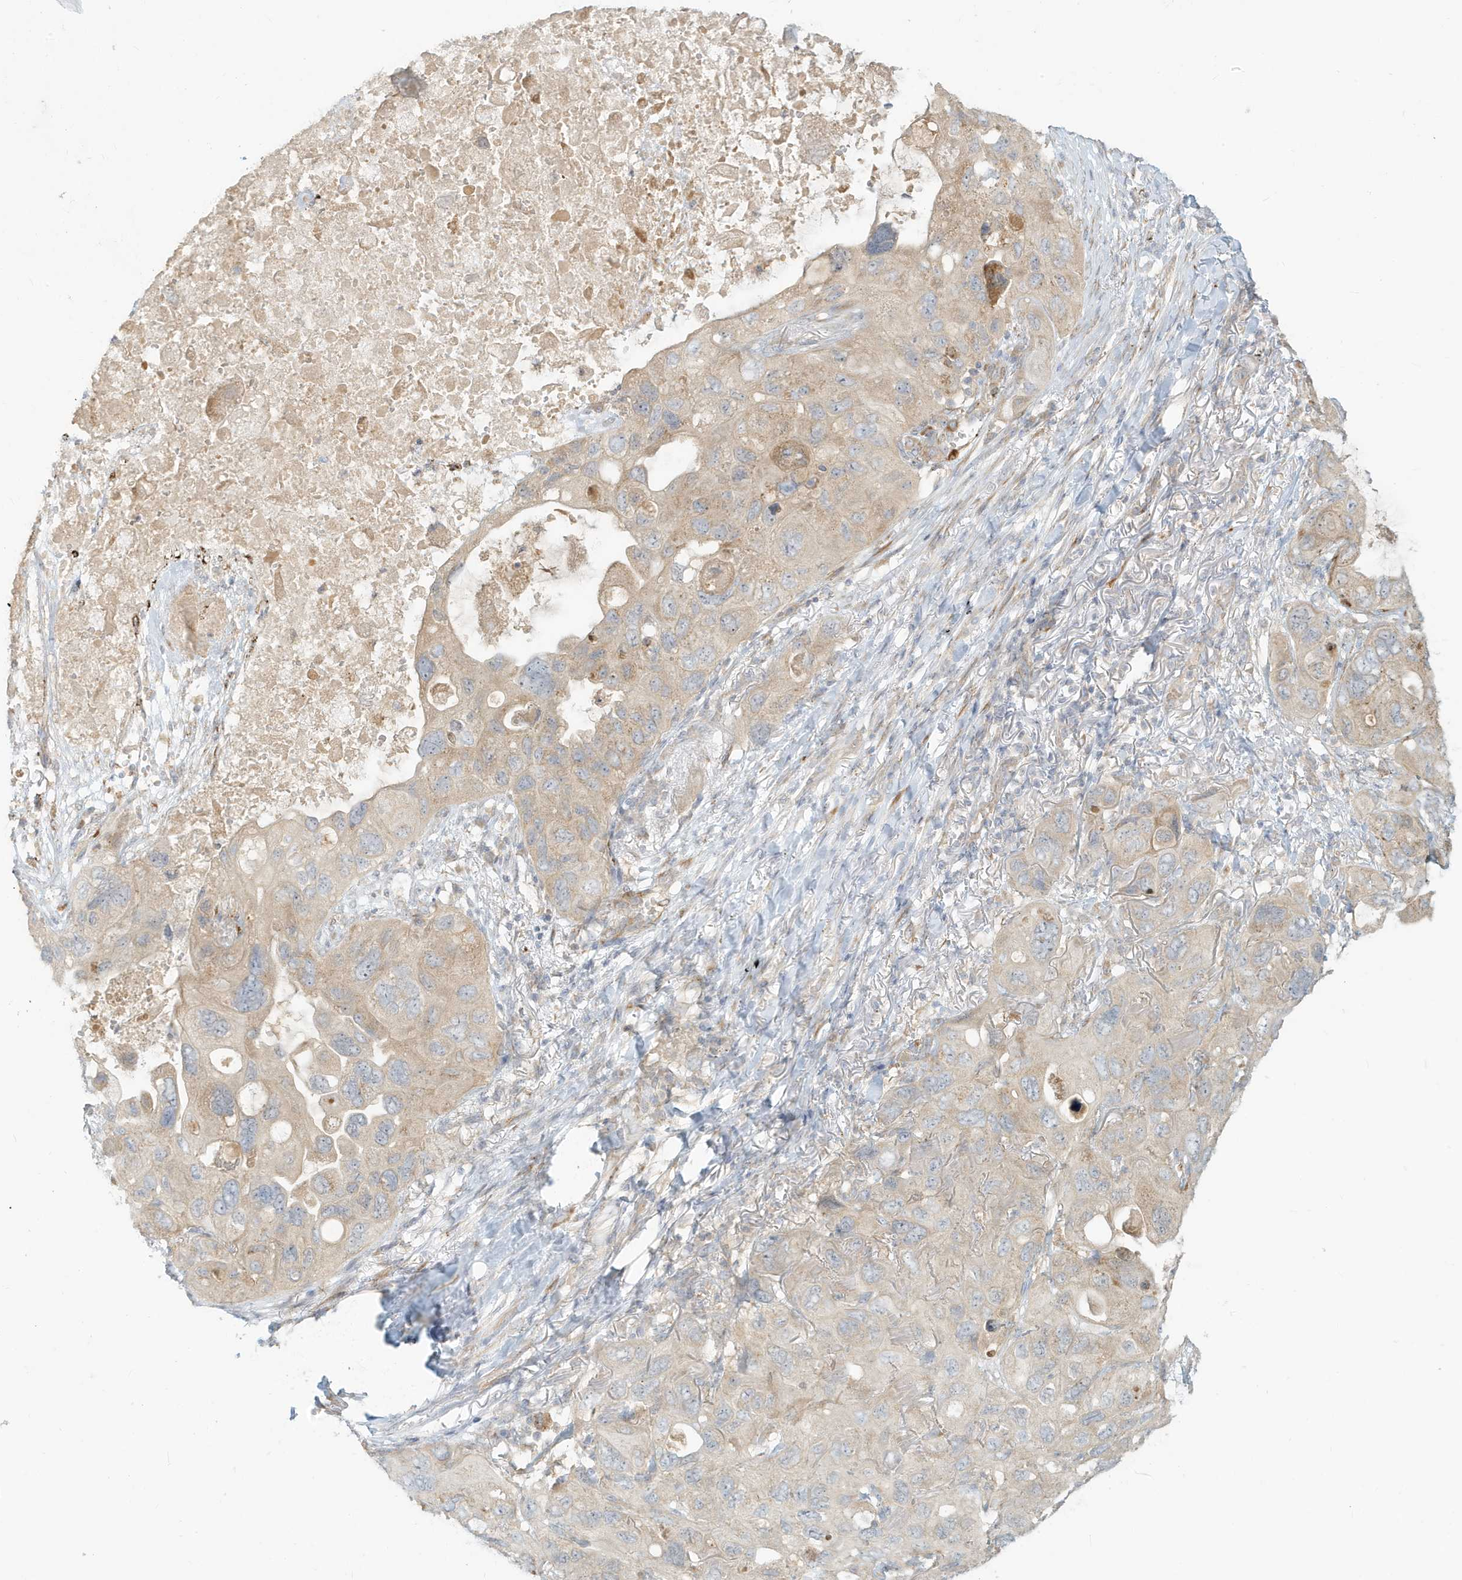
{"staining": {"intensity": "weak", "quantity": "25%-75%", "location": "cytoplasmic/membranous"}, "tissue": "lung cancer", "cell_type": "Tumor cells", "image_type": "cancer", "snomed": [{"axis": "morphology", "description": "Squamous cell carcinoma, NOS"}, {"axis": "topography", "description": "Lung"}], "caption": "The immunohistochemical stain shows weak cytoplasmic/membranous staining in tumor cells of lung squamous cell carcinoma tissue.", "gene": "MCOLN1", "patient": {"sex": "female", "age": 73}}